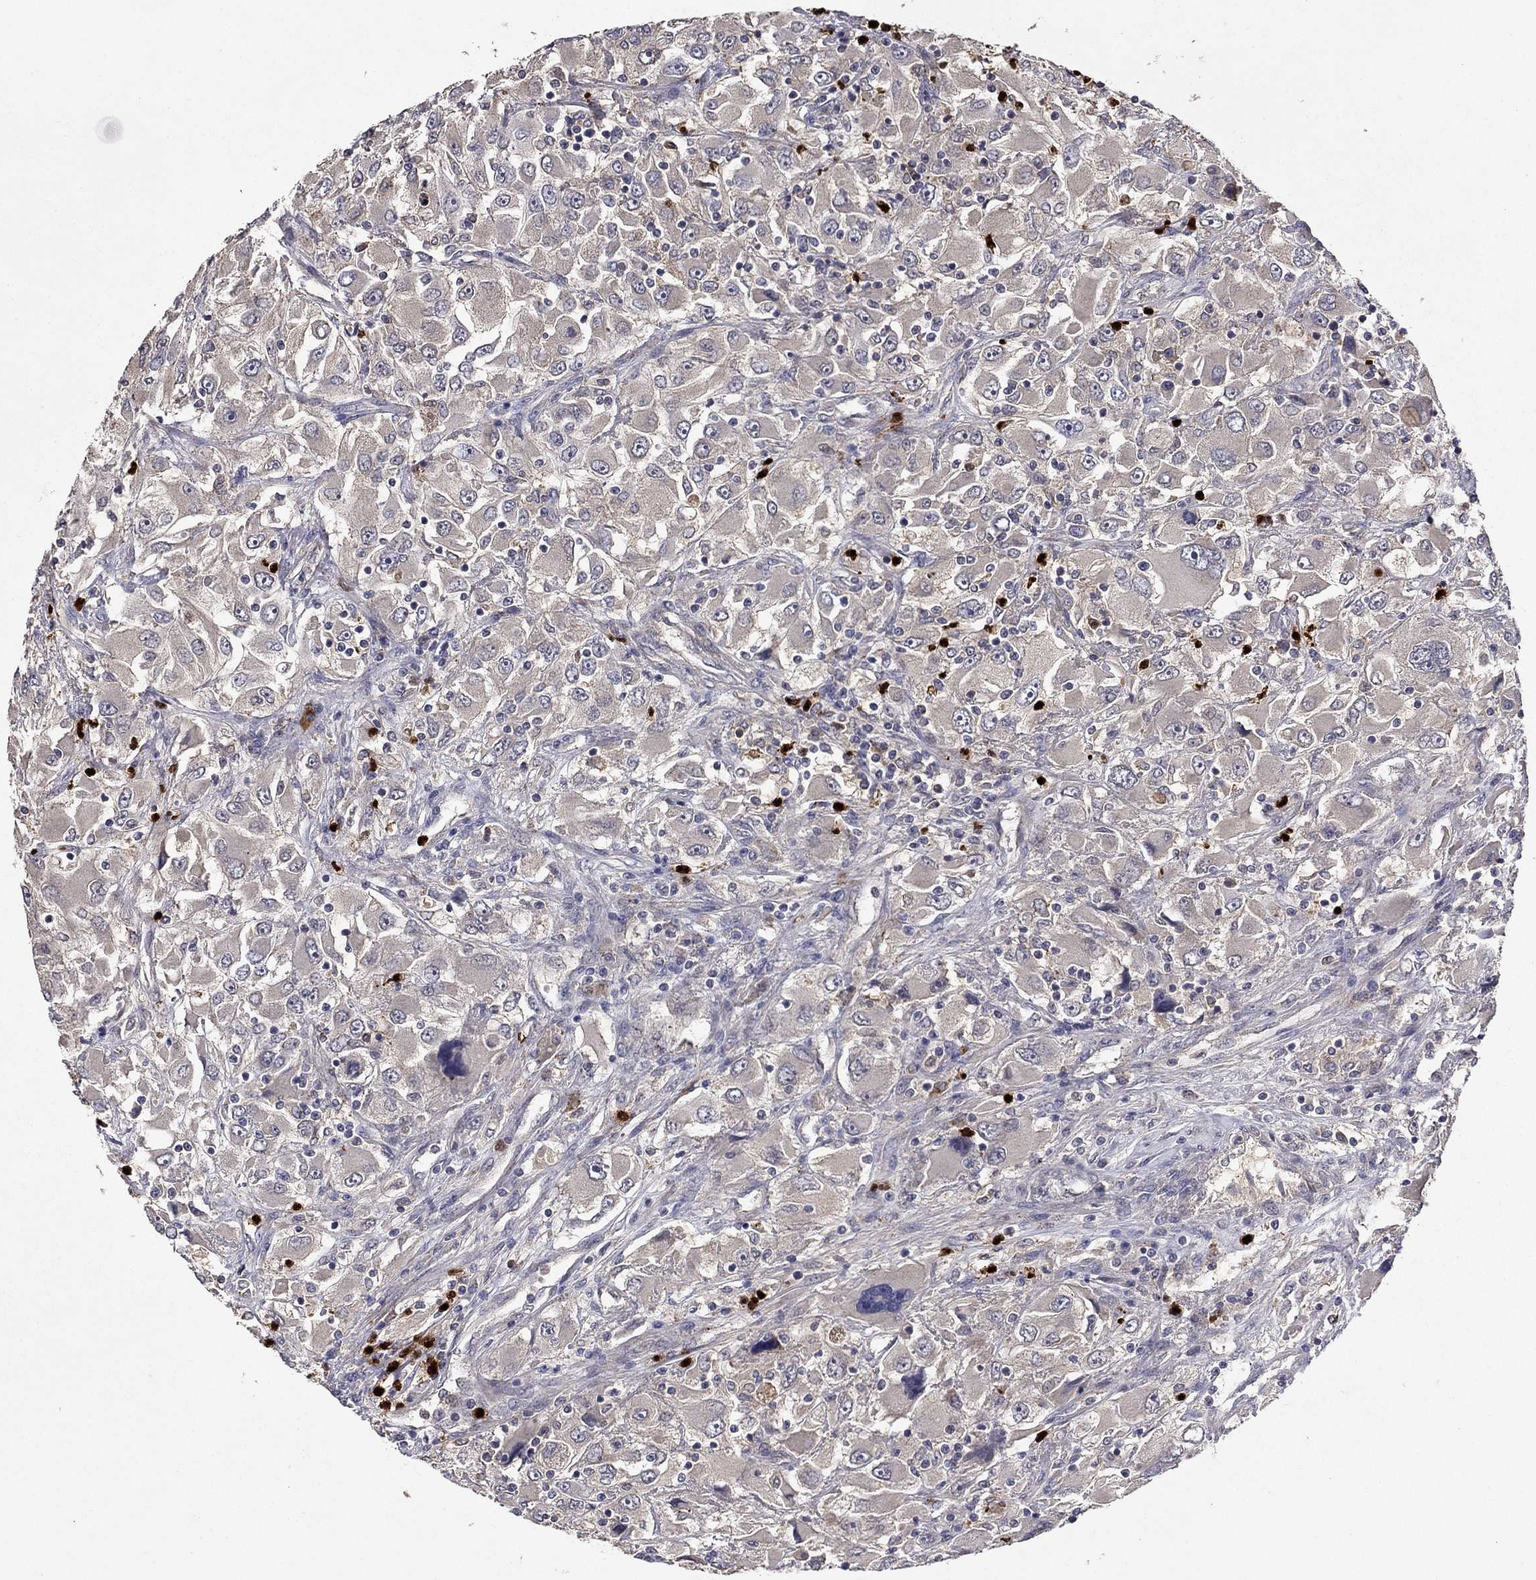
{"staining": {"intensity": "negative", "quantity": "none", "location": "none"}, "tissue": "renal cancer", "cell_type": "Tumor cells", "image_type": "cancer", "snomed": [{"axis": "morphology", "description": "Adenocarcinoma, NOS"}, {"axis": "topography", "description": "Kidney"}], "caption": "A histopathology image of renal adenocarcinoma stained for a protein displays no brown staining in tumor cells.", "gene": "SATB1", "patient": {"sex": "female", "age": 52}}